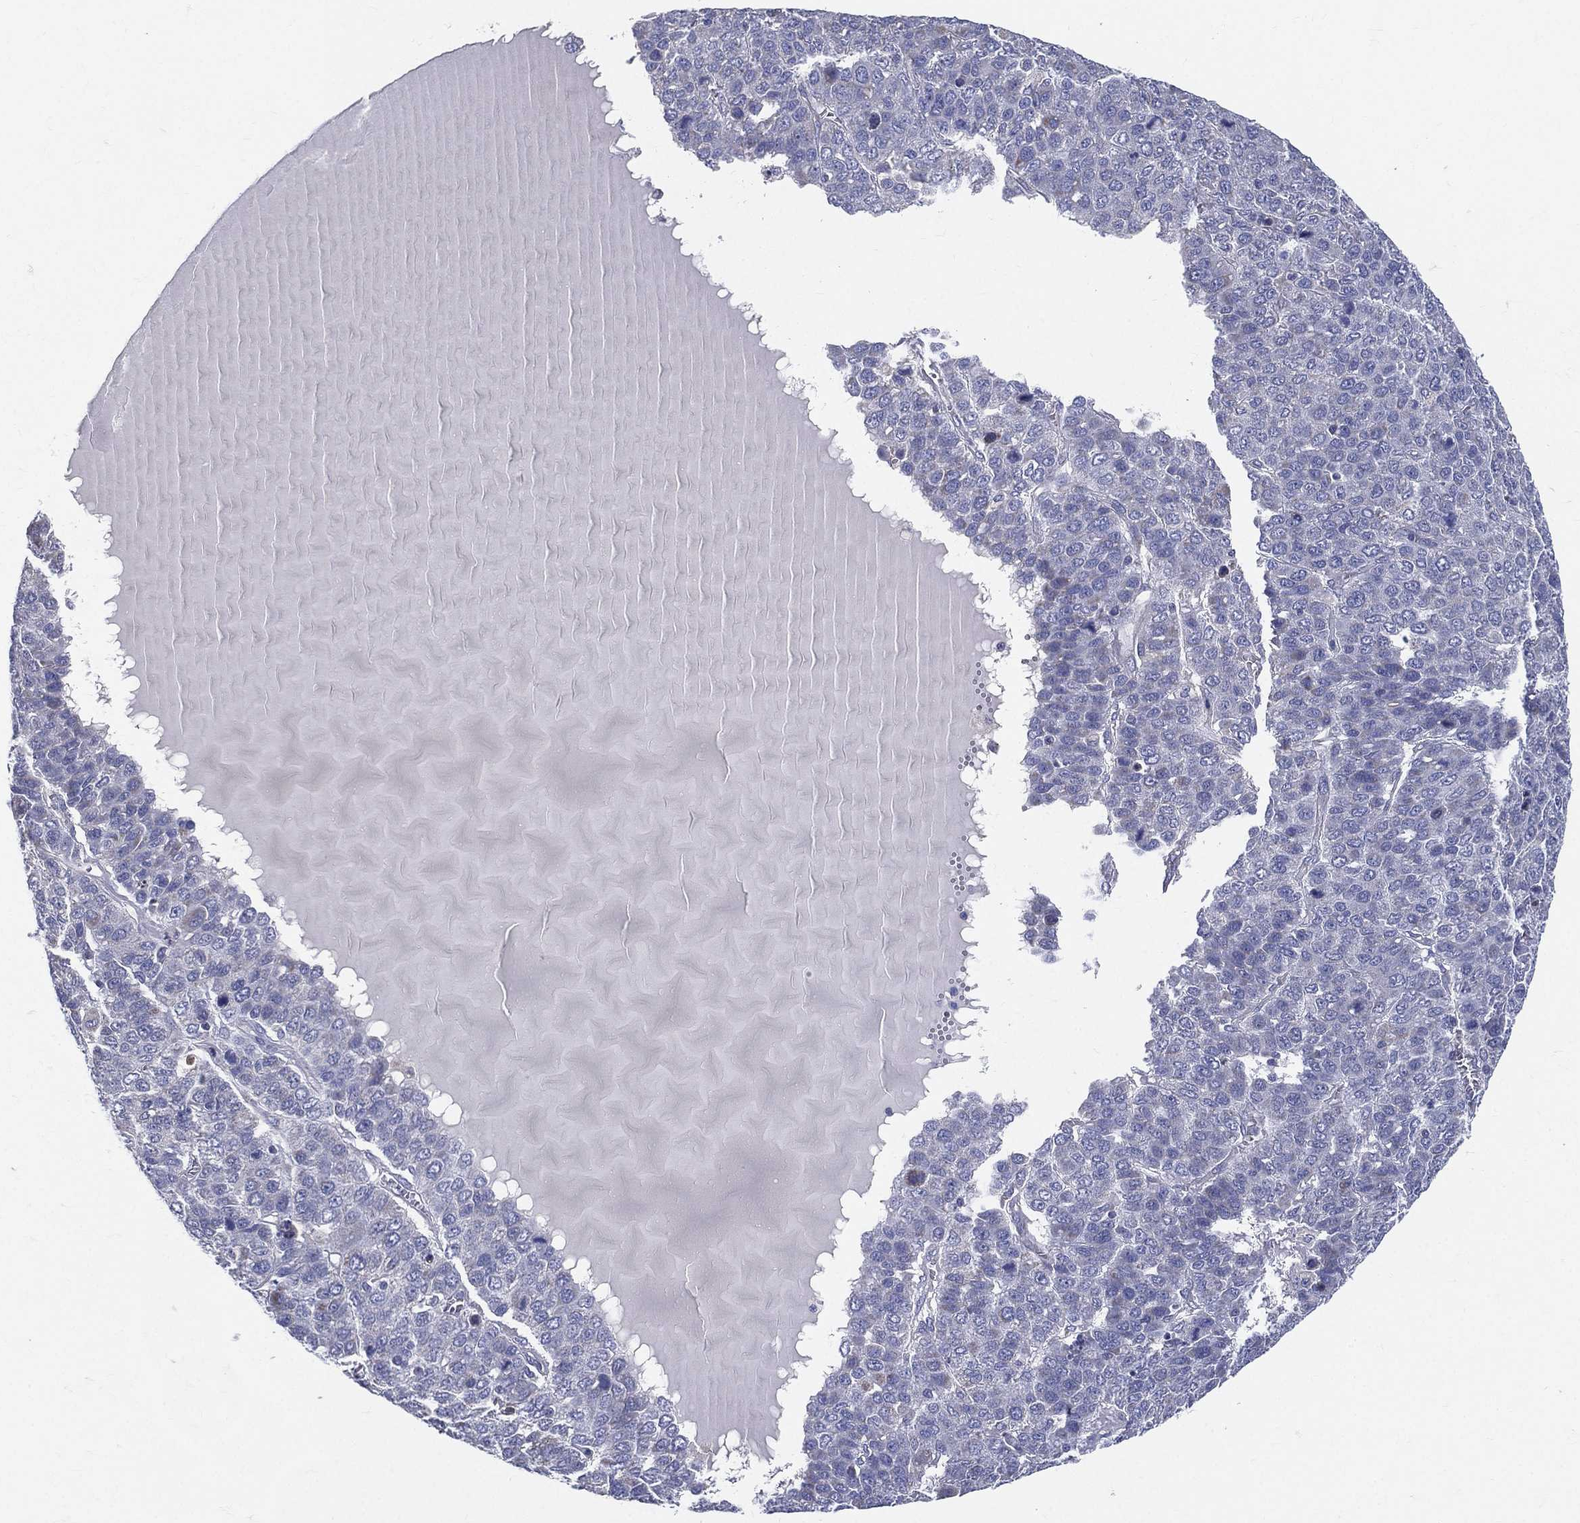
{"staining": {"intensity": "negative", "quantity": "none", "location": "none"}, "tissue": "liver cancer", "cell_type": "Tumor cells", "image_type": "cancer", "snomed": [{"axis": "morphology", "description": "Carcinoma, Hepatocellular, NOS"}, {"axis": "topography", "description": "Liver"}], "caption": "A histopathology image of liver cancer (hepatocellular carcinoma) stained for a protein demonstrates no brown staining in tumor cells.", "gene": "PWWP3A", "patient": {"sex": "male", "age": 69}}